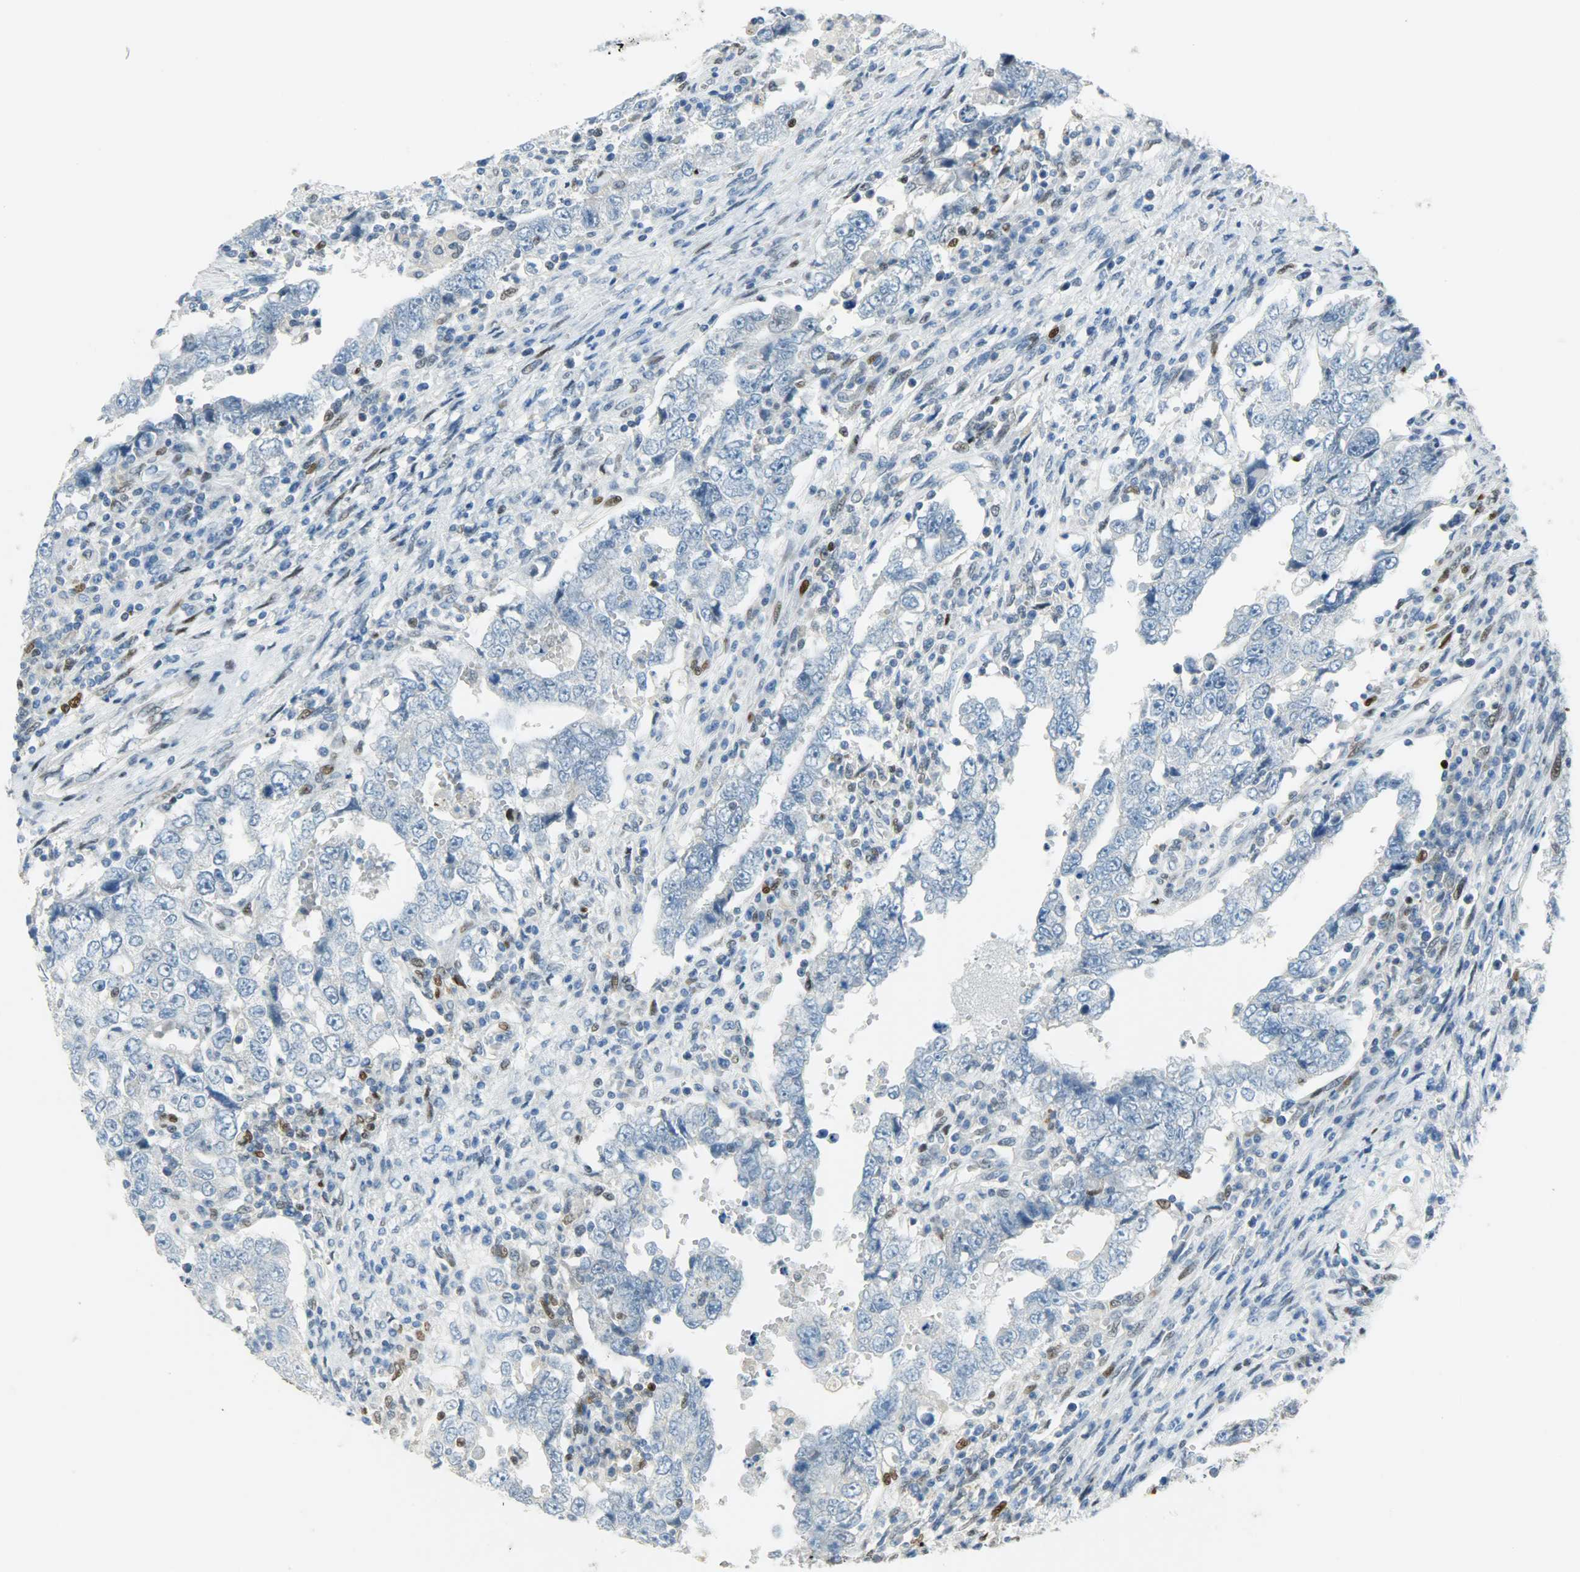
{"staining": {"intensity": "negative", "quantity": "none", "location": "none"}, "tissue": "testis cancer", "cell_type": "Tumor cells", "image_type": "cancer", "snomed": [{"axis": "morphology", "description": "Carcinoma, Embryonal, NOS"}, {"axis": "topography", "description": "Testis"}], "caption": "Micrograph shows no significant protein expression in tumor cells of testis cancer. (IHC, brightfield microscopy, high magnification).", "gene": "JUNB", "patient": {"sex": "male", "age": 26}}